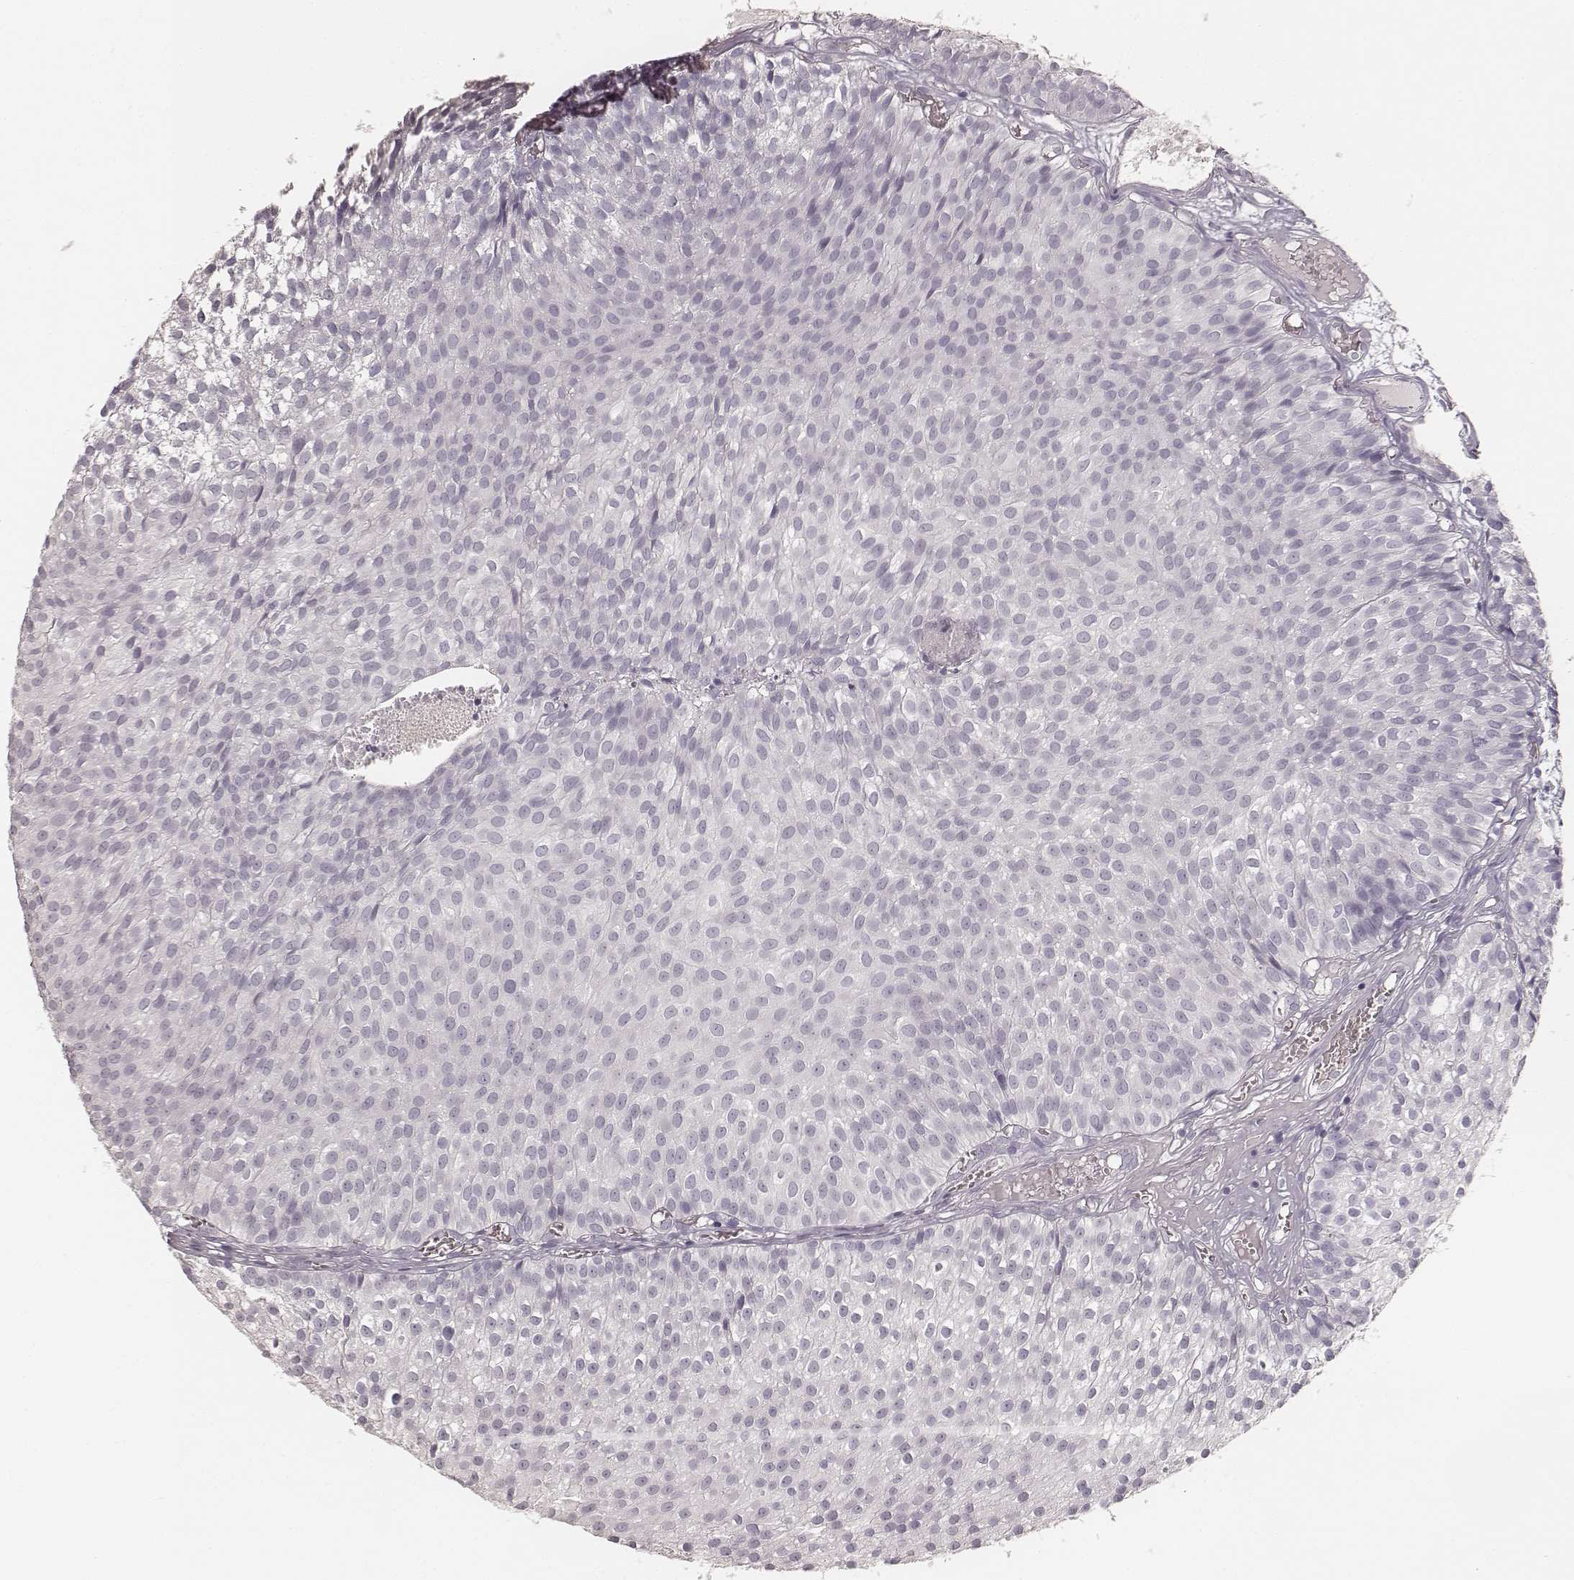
{"staining": {"intensity": "negative", "quantity": "none", "location": "none"}, "tissue": "urothelial cancer", "cell_type": "Tumor cells", "image_type": "cancer", "snomed": [{"axis": "morphology", "description": "Urothelial carcinoma, Low grade"}, {"axis": "topography", "description": "Urinary bladder"}], "caption": "Tumor cells show no significant protein staining in urothelial cancer.", "gene": "KRT72", "patient": {"sex": "male", "age": 63}}